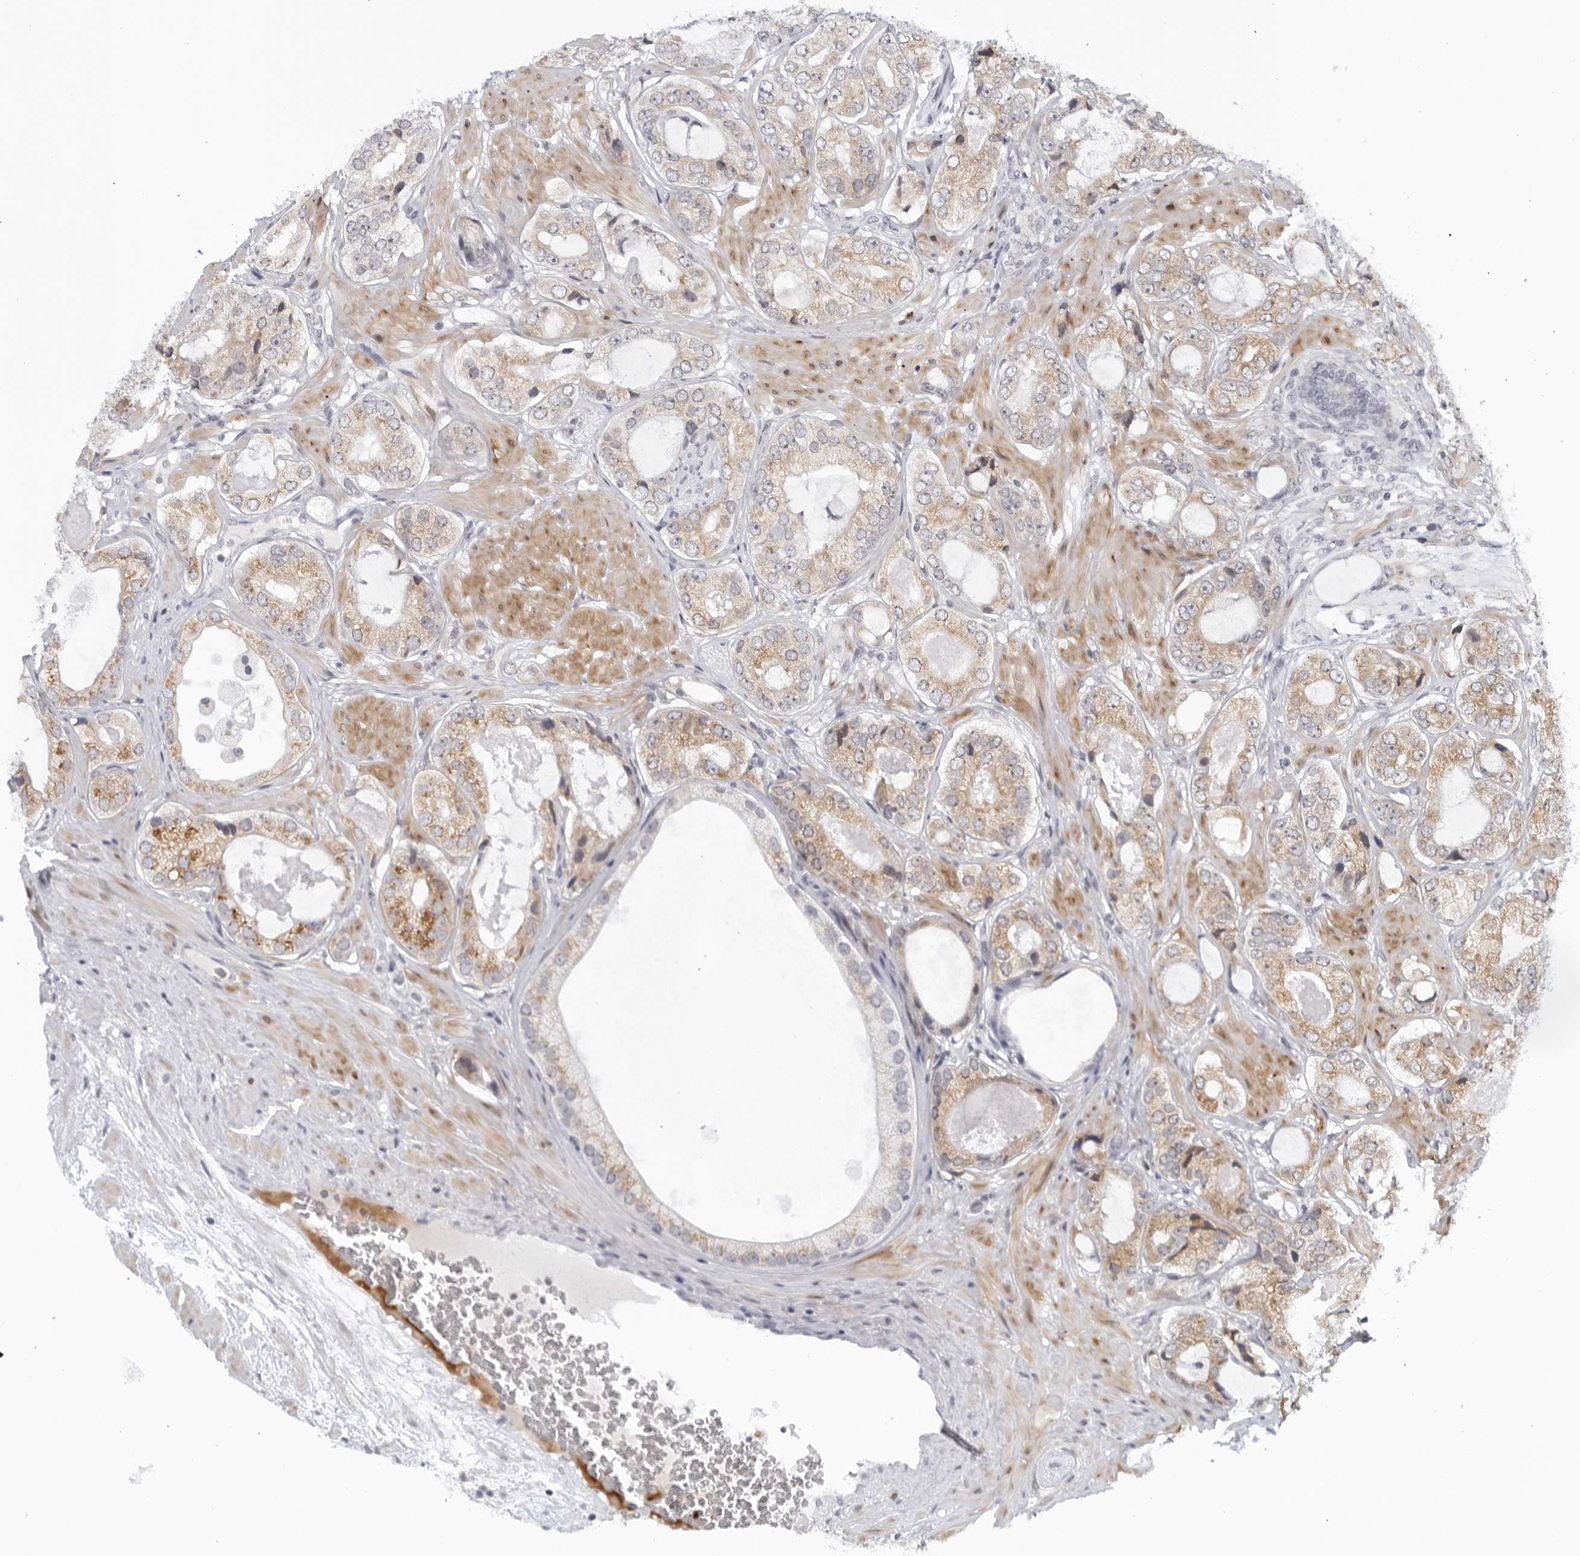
{"staining": {"intensity": "moderate", "quantity": "25%-75%", "location": "cytoplasmic/membranous"}, "tissue": "prostate cancer", "cell_type": "Tumor cells", "image_type": "cancer", "snomed": [{"axis": "morphology", "description": "Adenocarcinoma, High grade"}, {"axis": "topography", "description": "Prostate"}], "caption": "High-grade adenocarcinoma (prostate) stained with a protein marker displays moderate staining in tumor cells.", "gene": "WDTC1", "patient": {"sex": "male", "age": 59}}